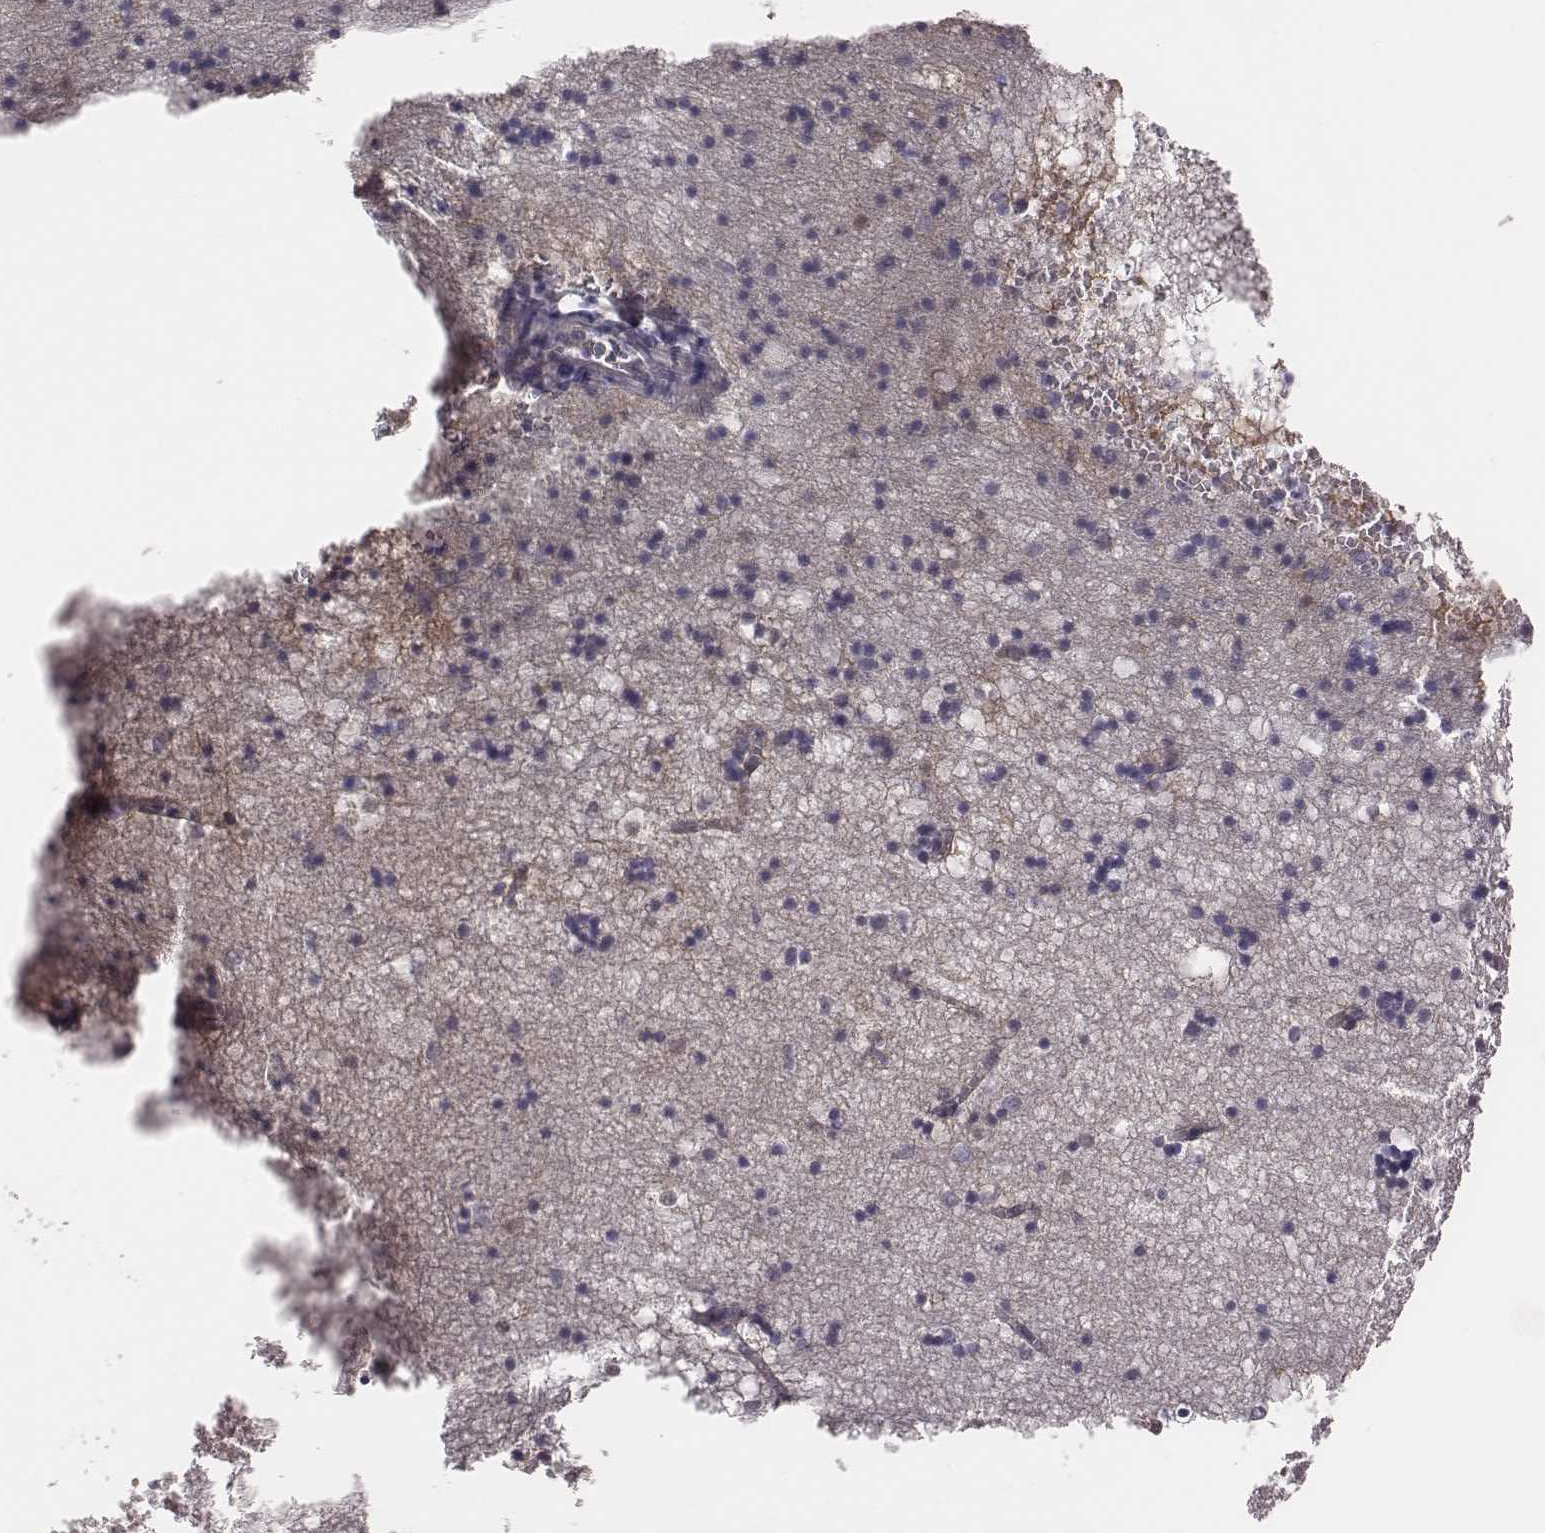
{"staining": {"intensity": "negative", "quantity": "none", "location": "none"}, "tissue": "hippocampus", "cell_type": "Glial cells", "image_type": "normal", "snomed": [{"axis": "morphology", "description": "Normal tissue, NOS"}, {"axis": "topography", "description": "Hippocampus"}], "caption": "An immunohistochemistry (IHC) image of benign hippocampus is shown. There is no staining in glial cells of hippocampus. (DAB immunohistochemistry with hematoxylin counter stain).", "gene": "SCARF1", "patient": {"sex": "male", "age": 58}}